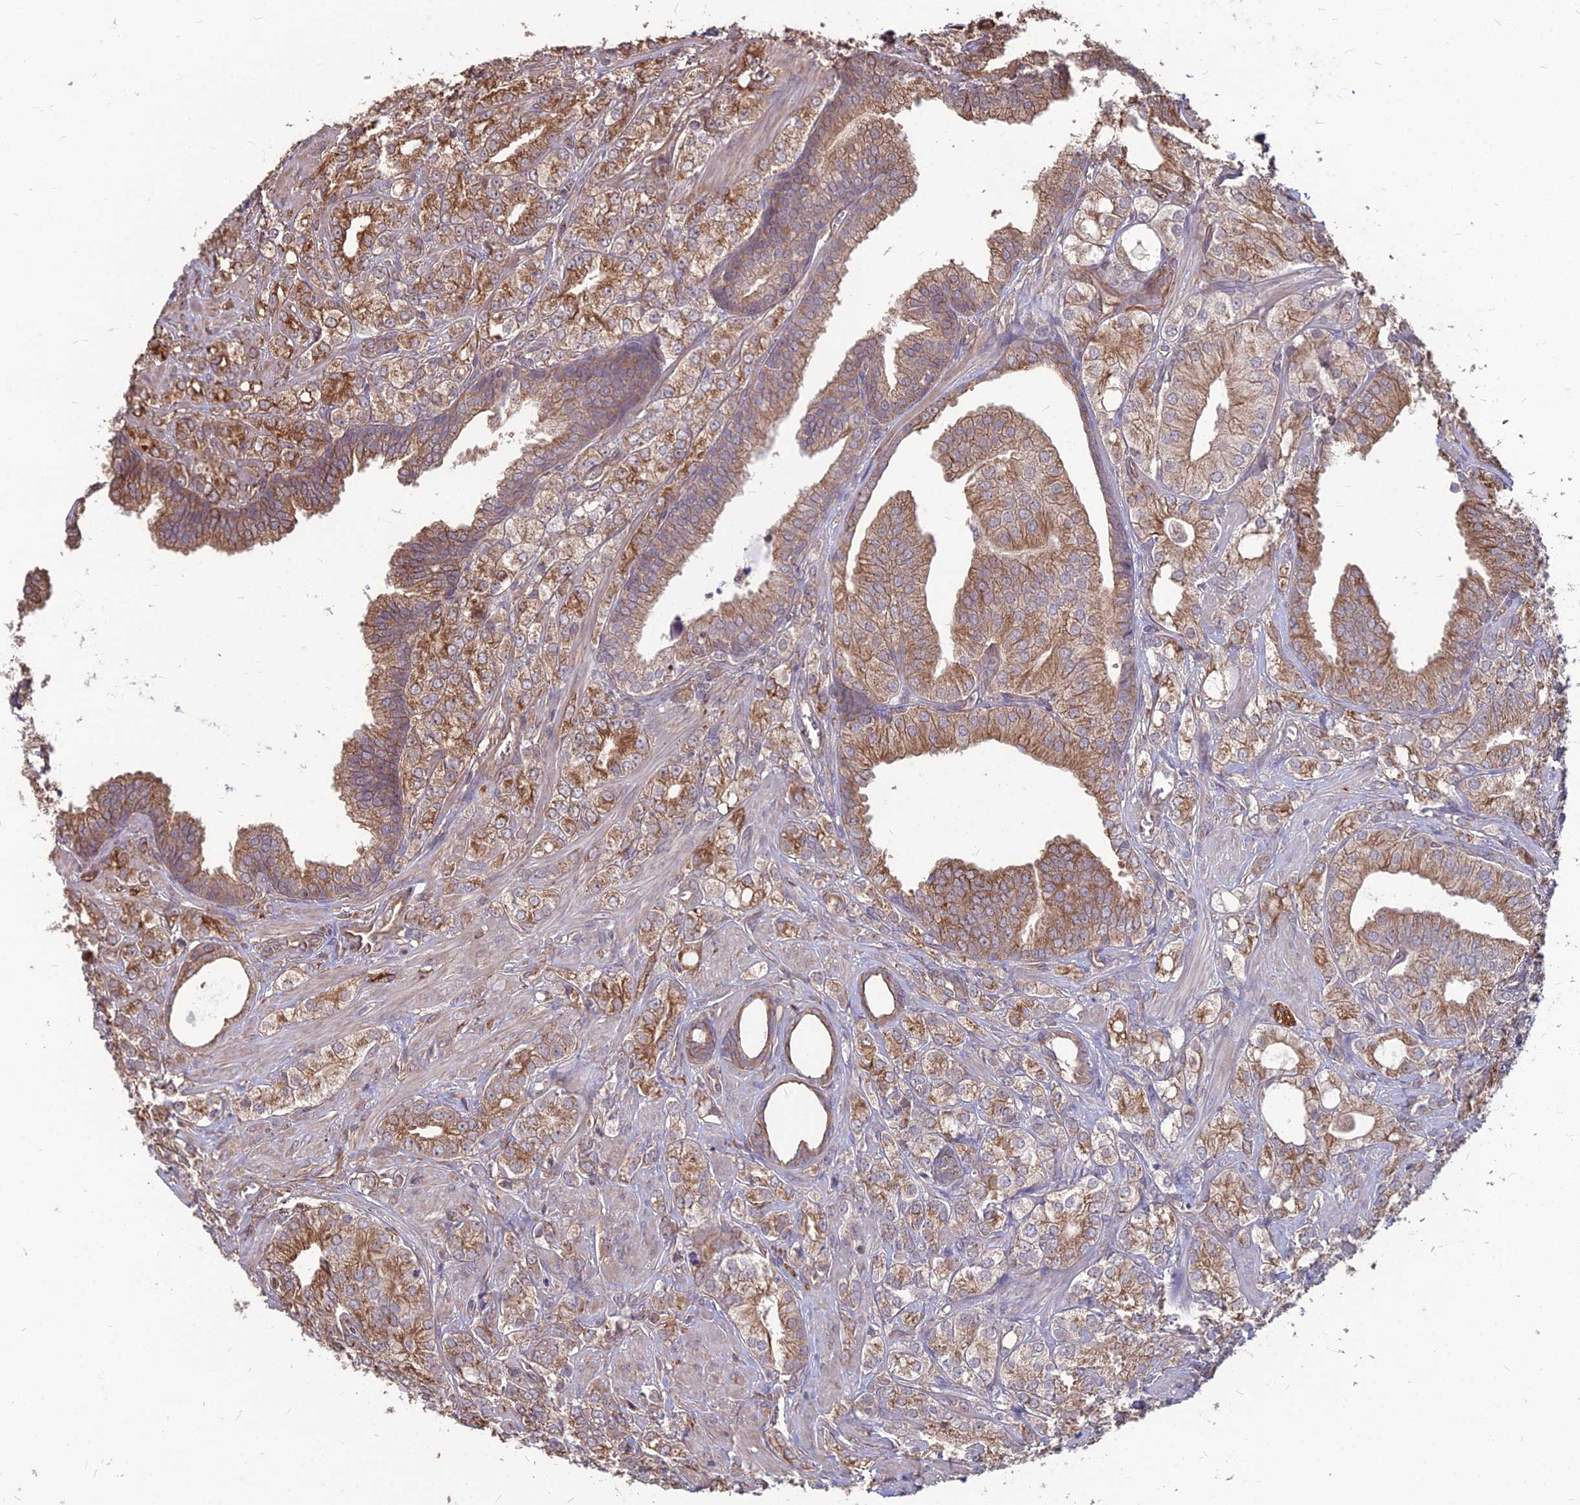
{"staining": {"intensity": "moderate", "quantity": ">75%", "location": "cytoplasmic/membranous"}, "tissue": "prostate cancer", "cell_type": "Tumor cells", "image_type": "cancer", "snomed": [{"axis": "morphology", "description": "Adenocarcinoma, High grade"}, {"axis": "topography", "description": "Prostate"}], "caption": "The histopathology image displays immunohistochemical staining of adenocarcinoma (high-grade) (prostate). There is moderate cytoplasmic/membranous staining is appreciated in approximately >75% of tumor cells.", "gene": "LSM6", "patient": {"sex": "male", "age": 50}}